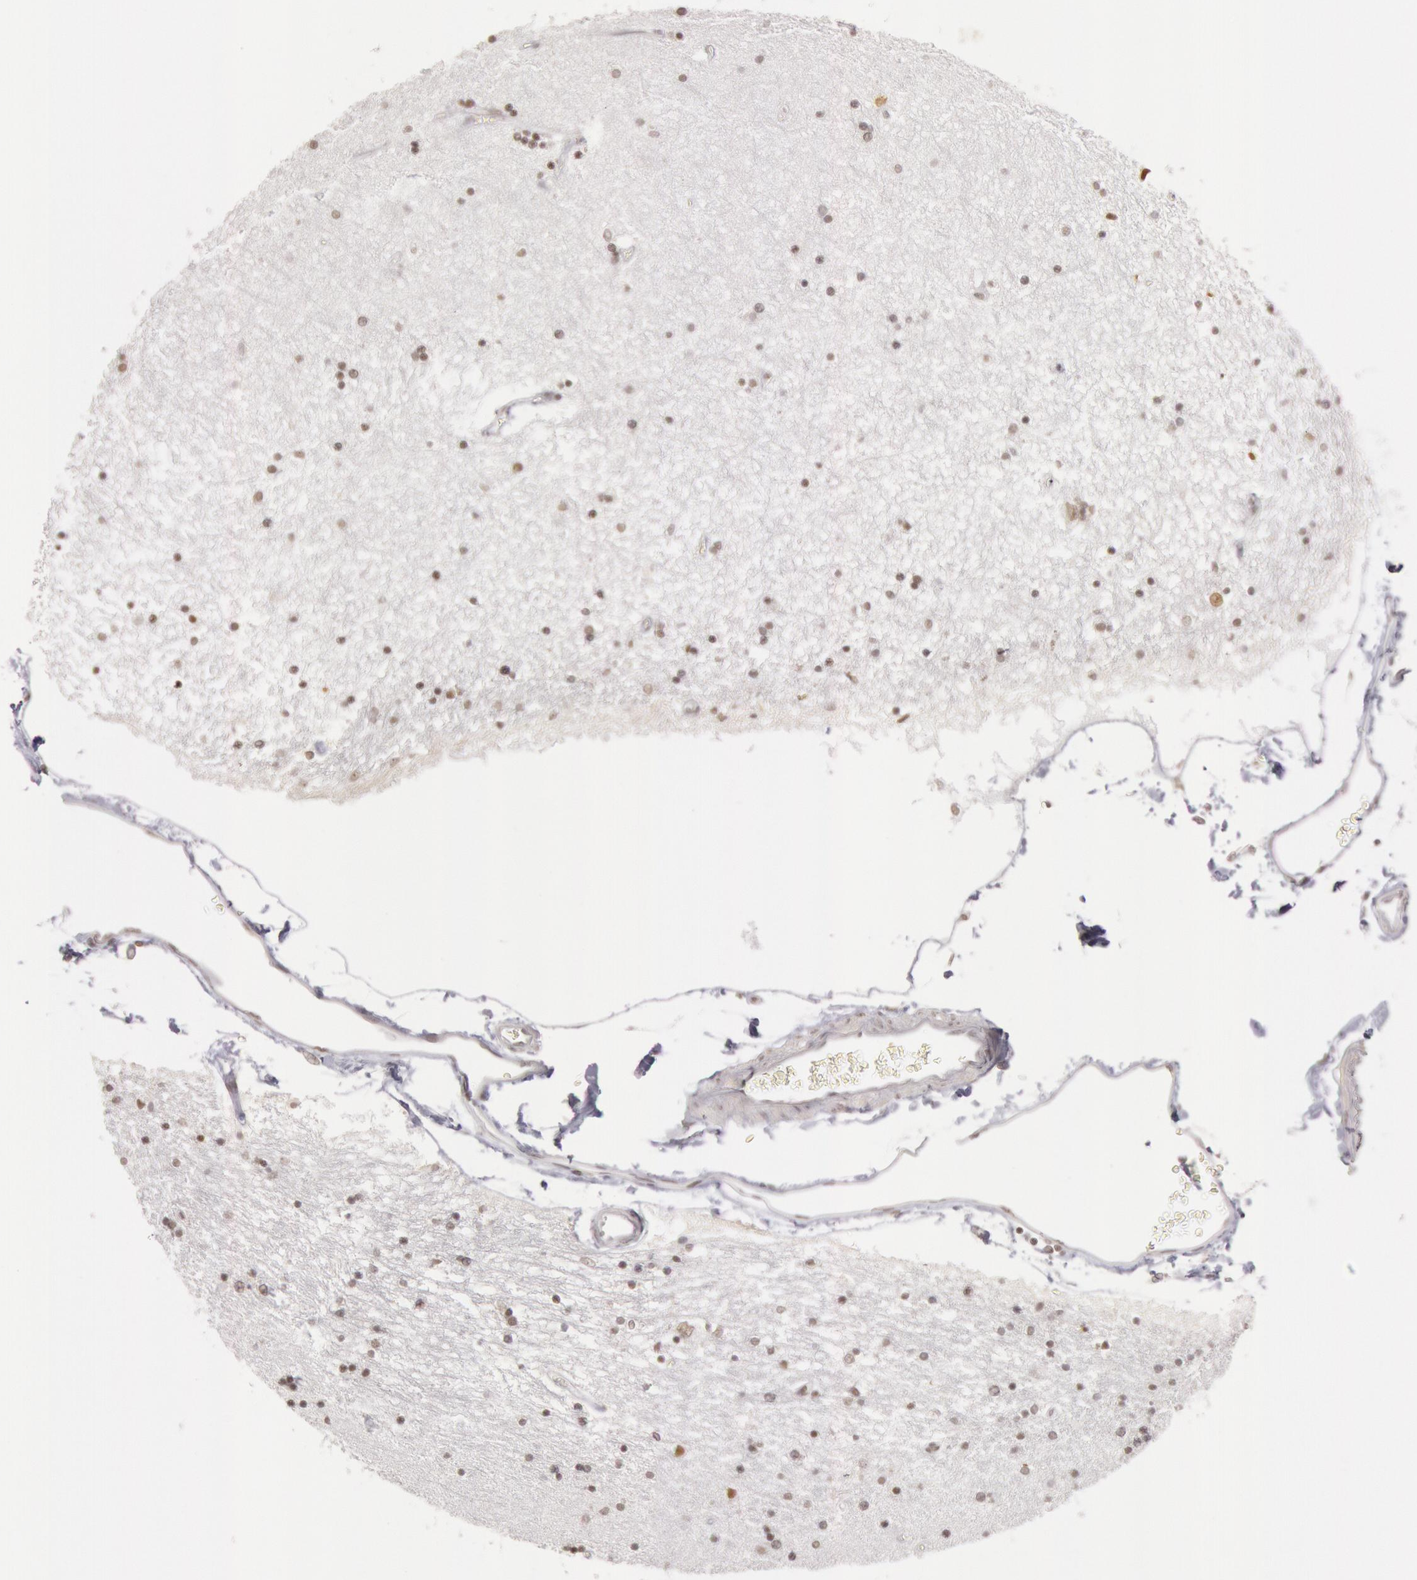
{"staining": {"intensity": "negative", "quantity": "none", "location": "none"}, "tissue": "hippocampus", "cell_type": "Glial cells", "image_type": "normal", "snomed": [{"axis": "morphology", "description": "Normal tissue, NOS"}, {"axis": "topography", "description": "Hippocampus"}], "caption": "An IHC micrograph of benign hippocampus is shown. There is no staining in glial cells of hippocampus.", "gene": "ESS2", "patient": {"sex": "female", "age": 54}}